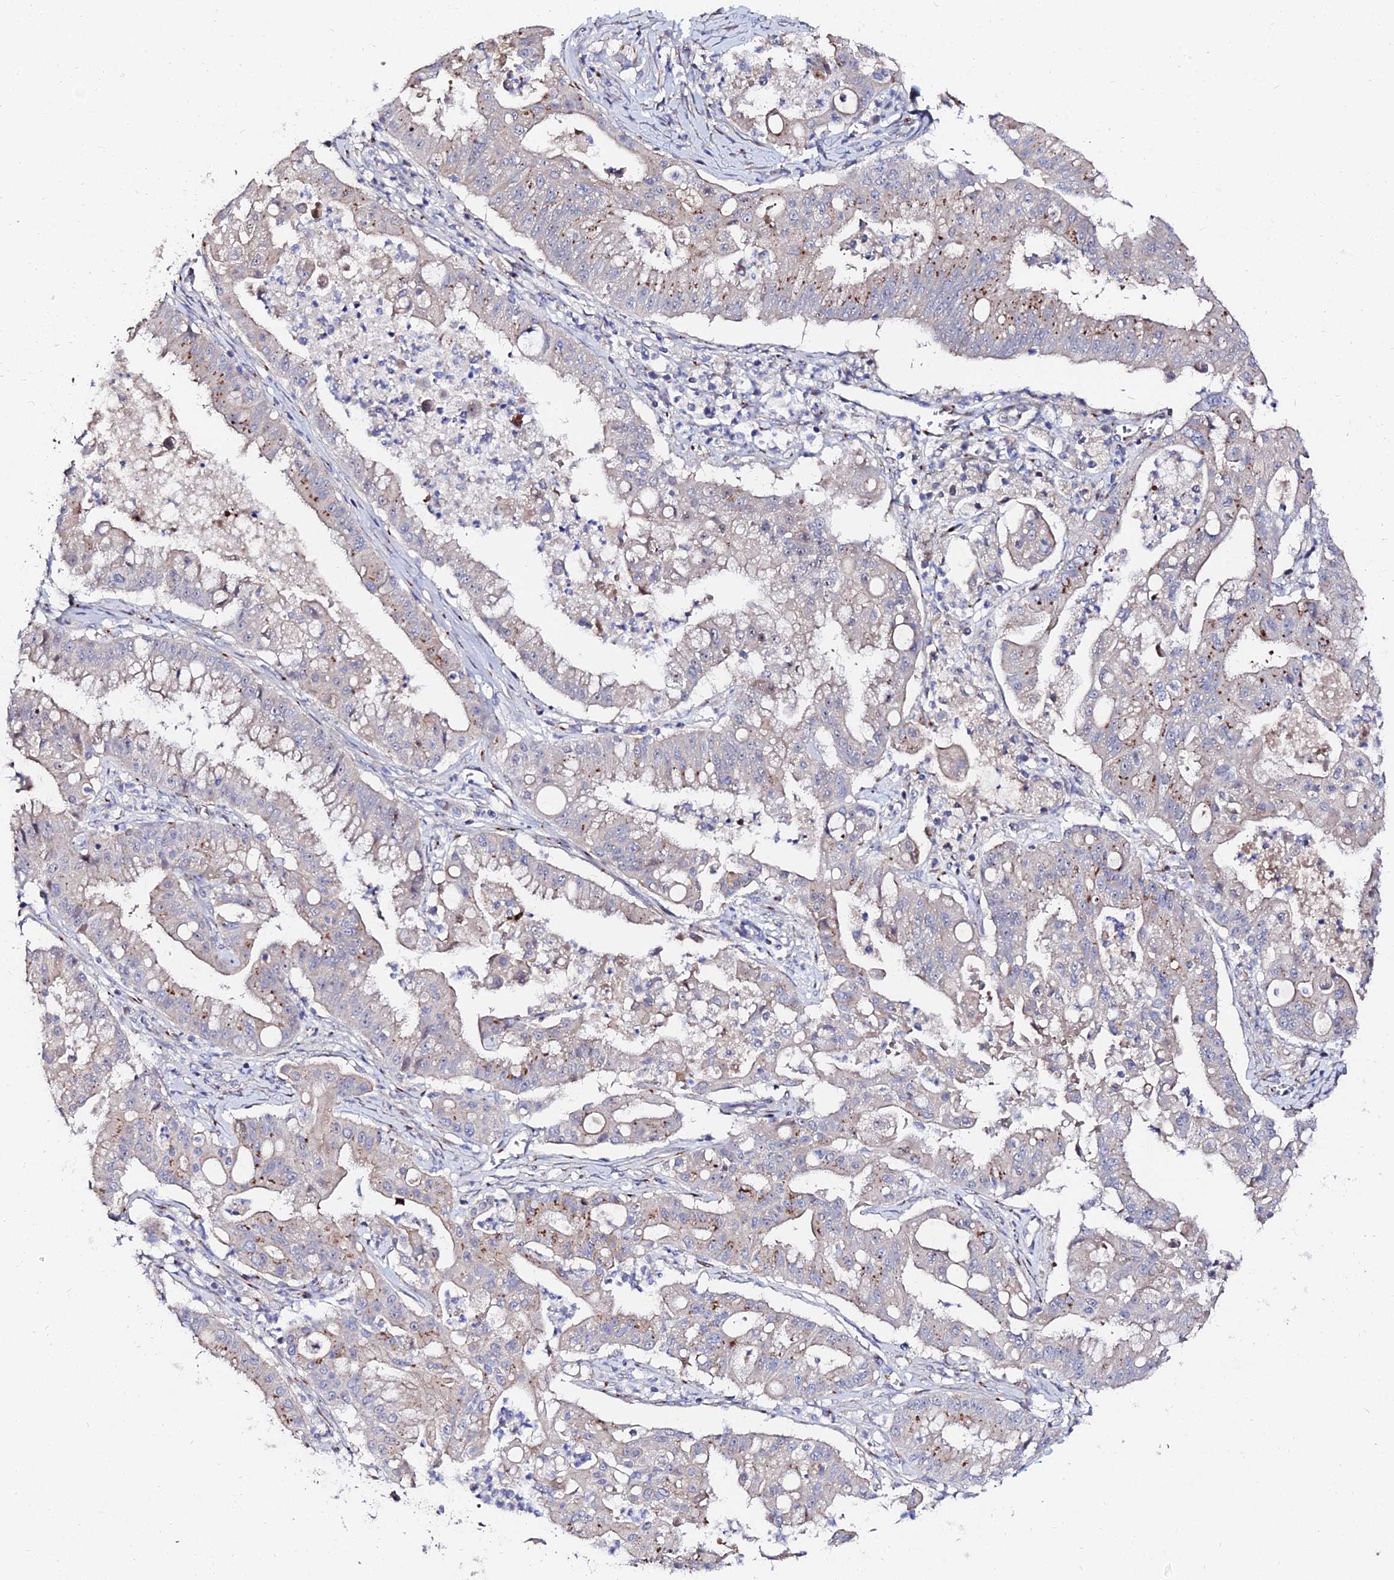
{"staining": {"intensity": "strong", "quantity": "25%-75%", "location": "cytoplasmic/membranous"}, "tissue": "ovarian cancer", "cell_type": "Tumor cells", "image_type": "cancer", "snomed": [{"axis": "morphology", "description": "Cystadenocarcinoma, mucinous, NOS"}, {"axis": "topography", "description": "Ovary"}], "caption": "Tumor cells demonstrate high levels of strong cytoplasmic/membranous expression in approximately 25%-75% of cells in ovarian cancer (mucinous cystadenocarcinoma).", "gene": "BORCS8", "patient": {"sex": "female", "age": 70}}